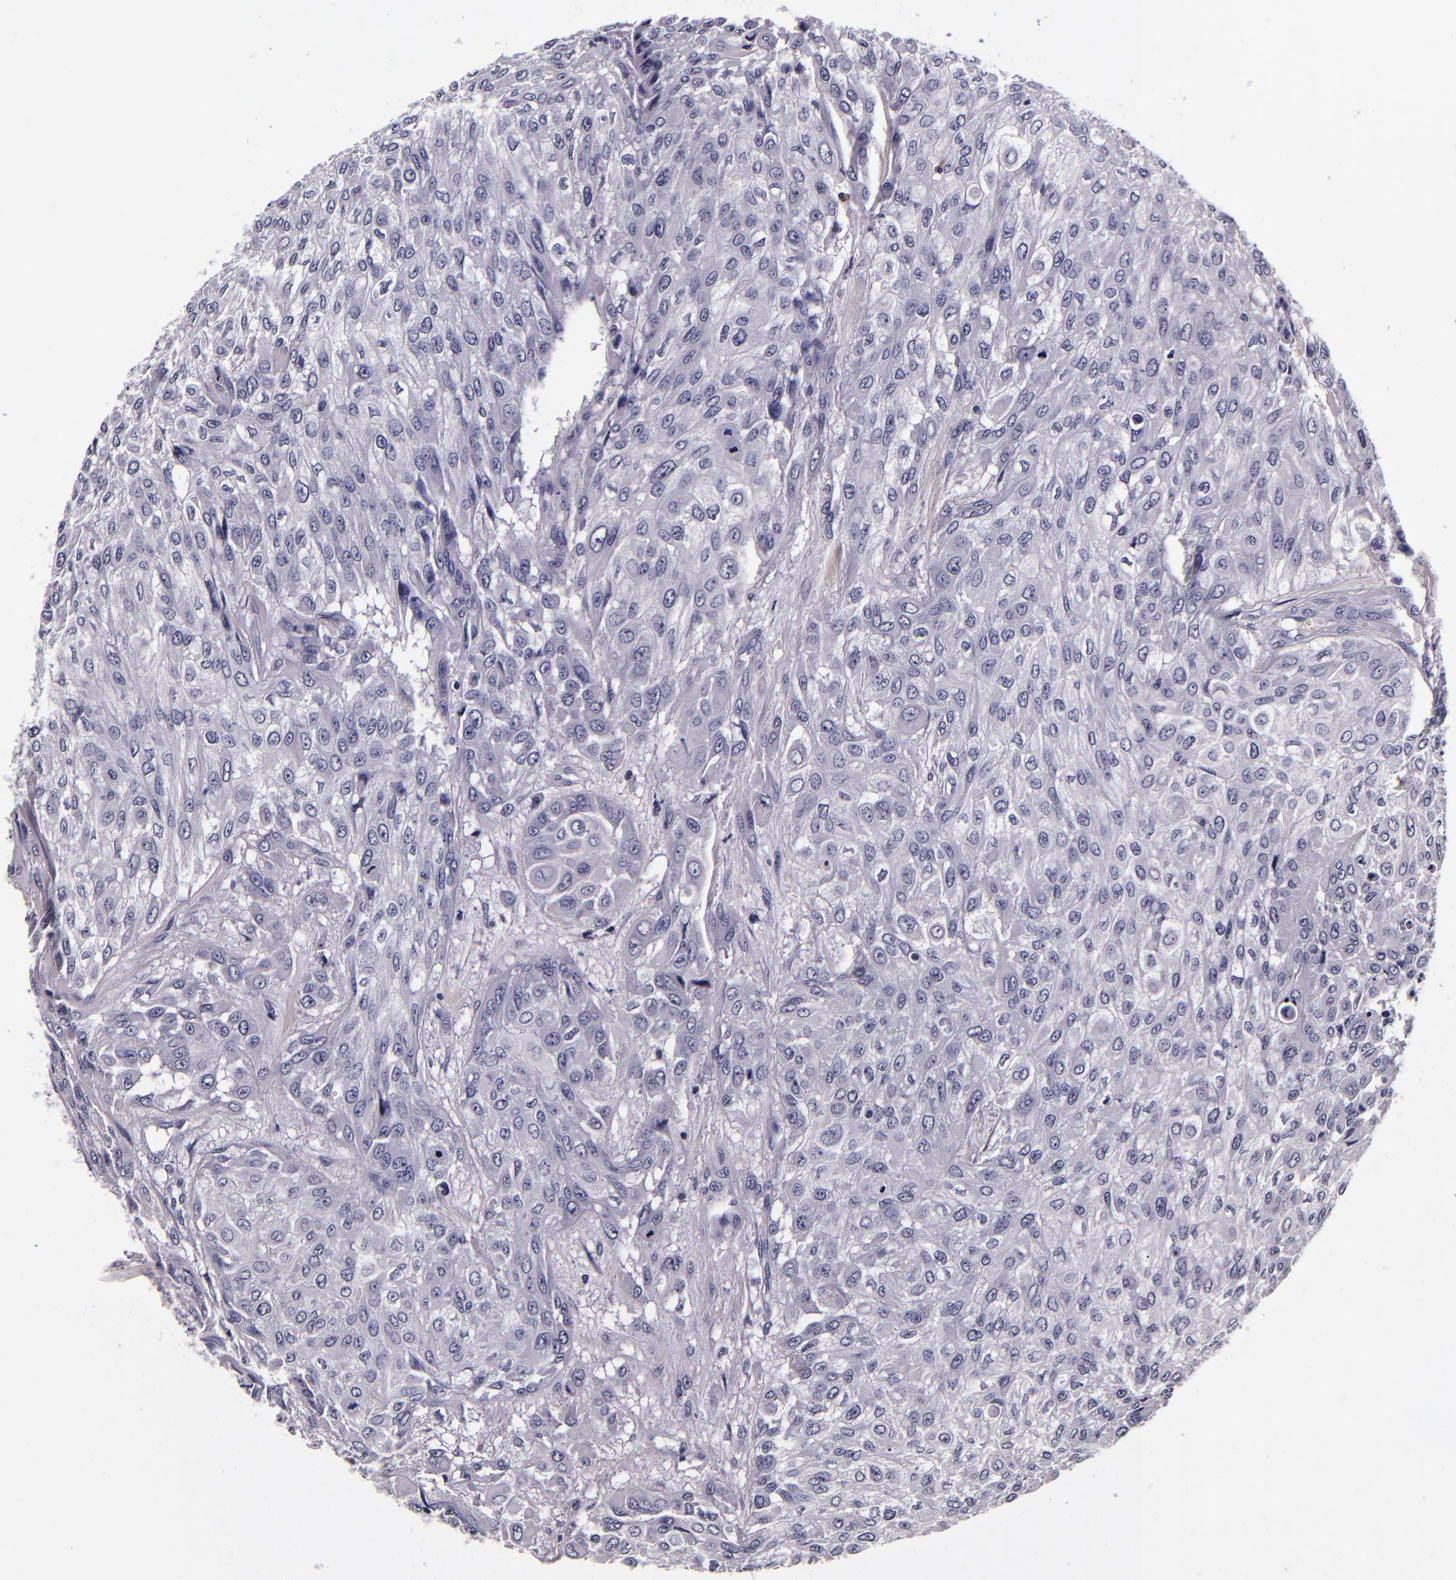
{"staining": {"intensity": "negative", "quantity": "none", "location": "none"}, "tissue": "urothelial cancer", "cell_type": "Tumor cells", "image_type": "cancer", "snomed": [{"axis": "morphology", "description": "Urothelial carcinoma, High grade"}, {"axis": "topography", "description": "Urinary bladder"}], "caption": "IHC histopathology image of high-grade urothelial carcinoma stained for a protein (brown), which displays no expression in tumor cells.", "gene": "FBN1", "patient": {"sex": "male", "age": 57}}